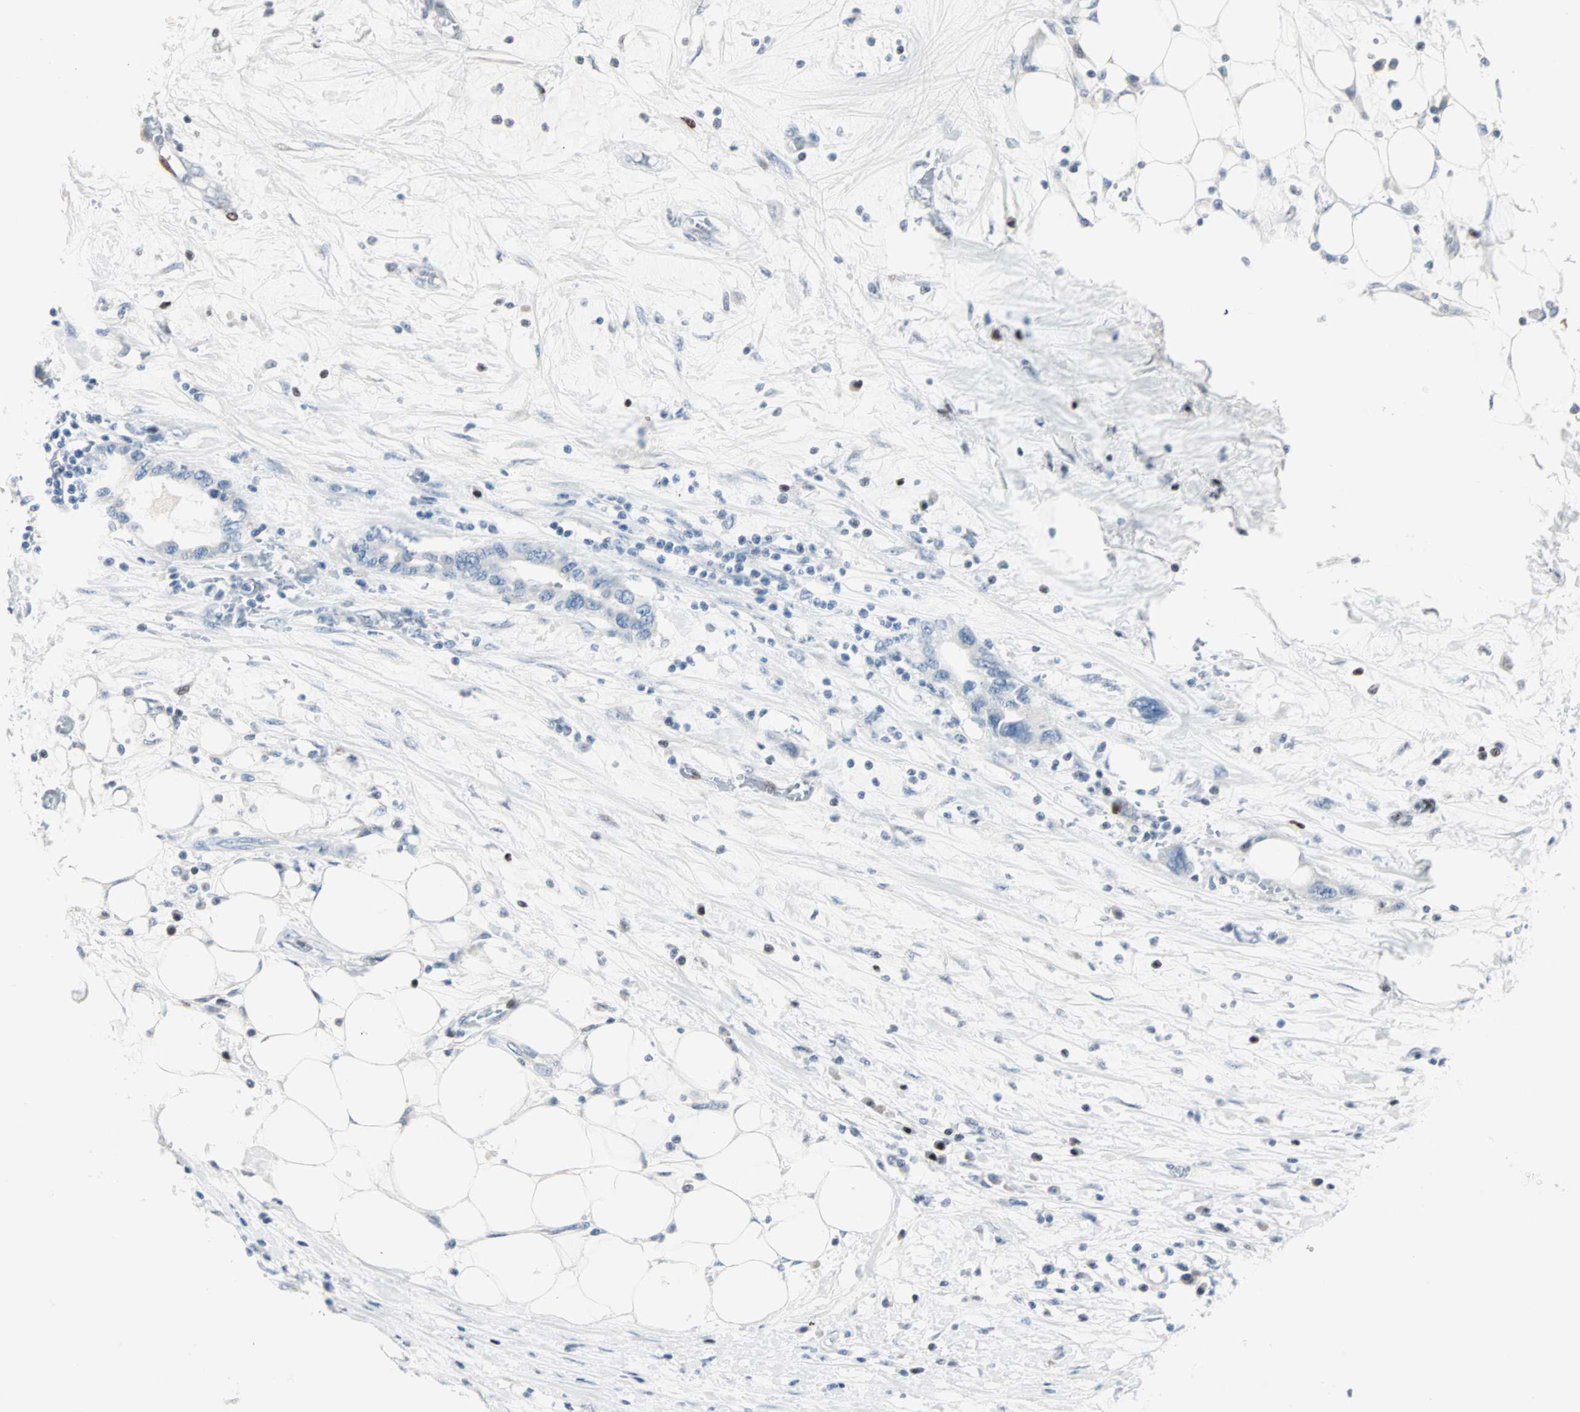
{"staining": {"intensity": "negative", "quantity": "none", "location": "none"}, "tissue": "pancreatic cancer", "cell_type": "Tumor cells", "image_type": "cancer", "snomed": [{"axis": "morphology", "description": "Adenocarcinoma, NOS"}, {"axis": "topography", "description": "Pancreas"}], "caption": "A photomicrograph of human pancreatic cancer is negative for staining in tumor cells.", "gene": "NEFH", "patient": {"sex": "female", "age": 57}}